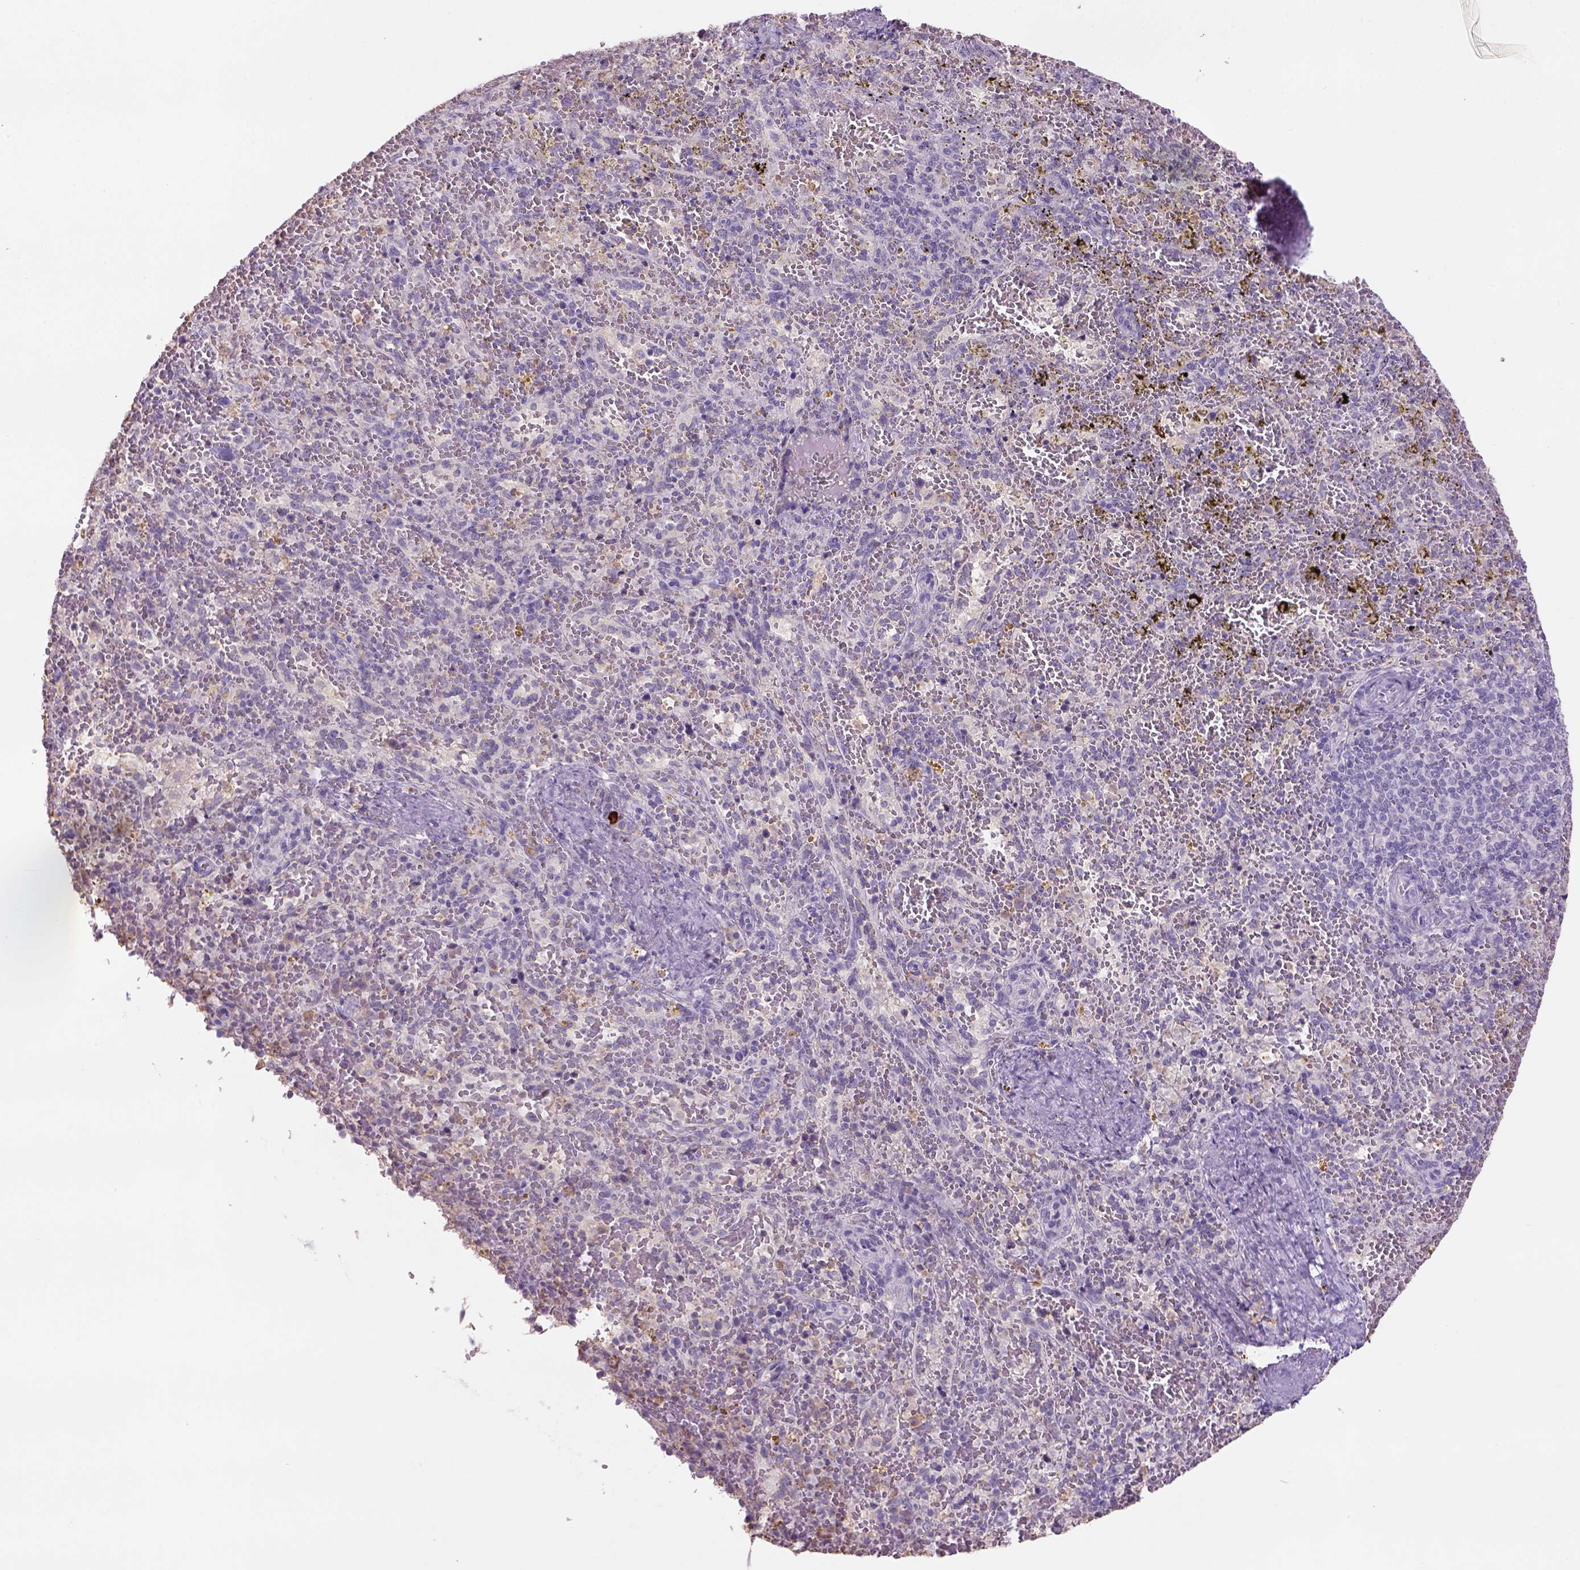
{"staining": {"intensity": "negative", "quantity": "none", "location": "none"}, "tissue": "spleen", "cell_type": "Cells in red pulp", "image_type": "normal", "snomed": [{"axis": "morphology", "description": "Normal tissue, NOS"}, {"axis": "topography", "description": "Spleen"}], "caption": "This is an immunohistochemistry (IHC) micrograph of normal human spleen. There is no expression in cells in red pulp.", "gene": "NAALAD2", "patient": {"sex": "female", "age": 50}}